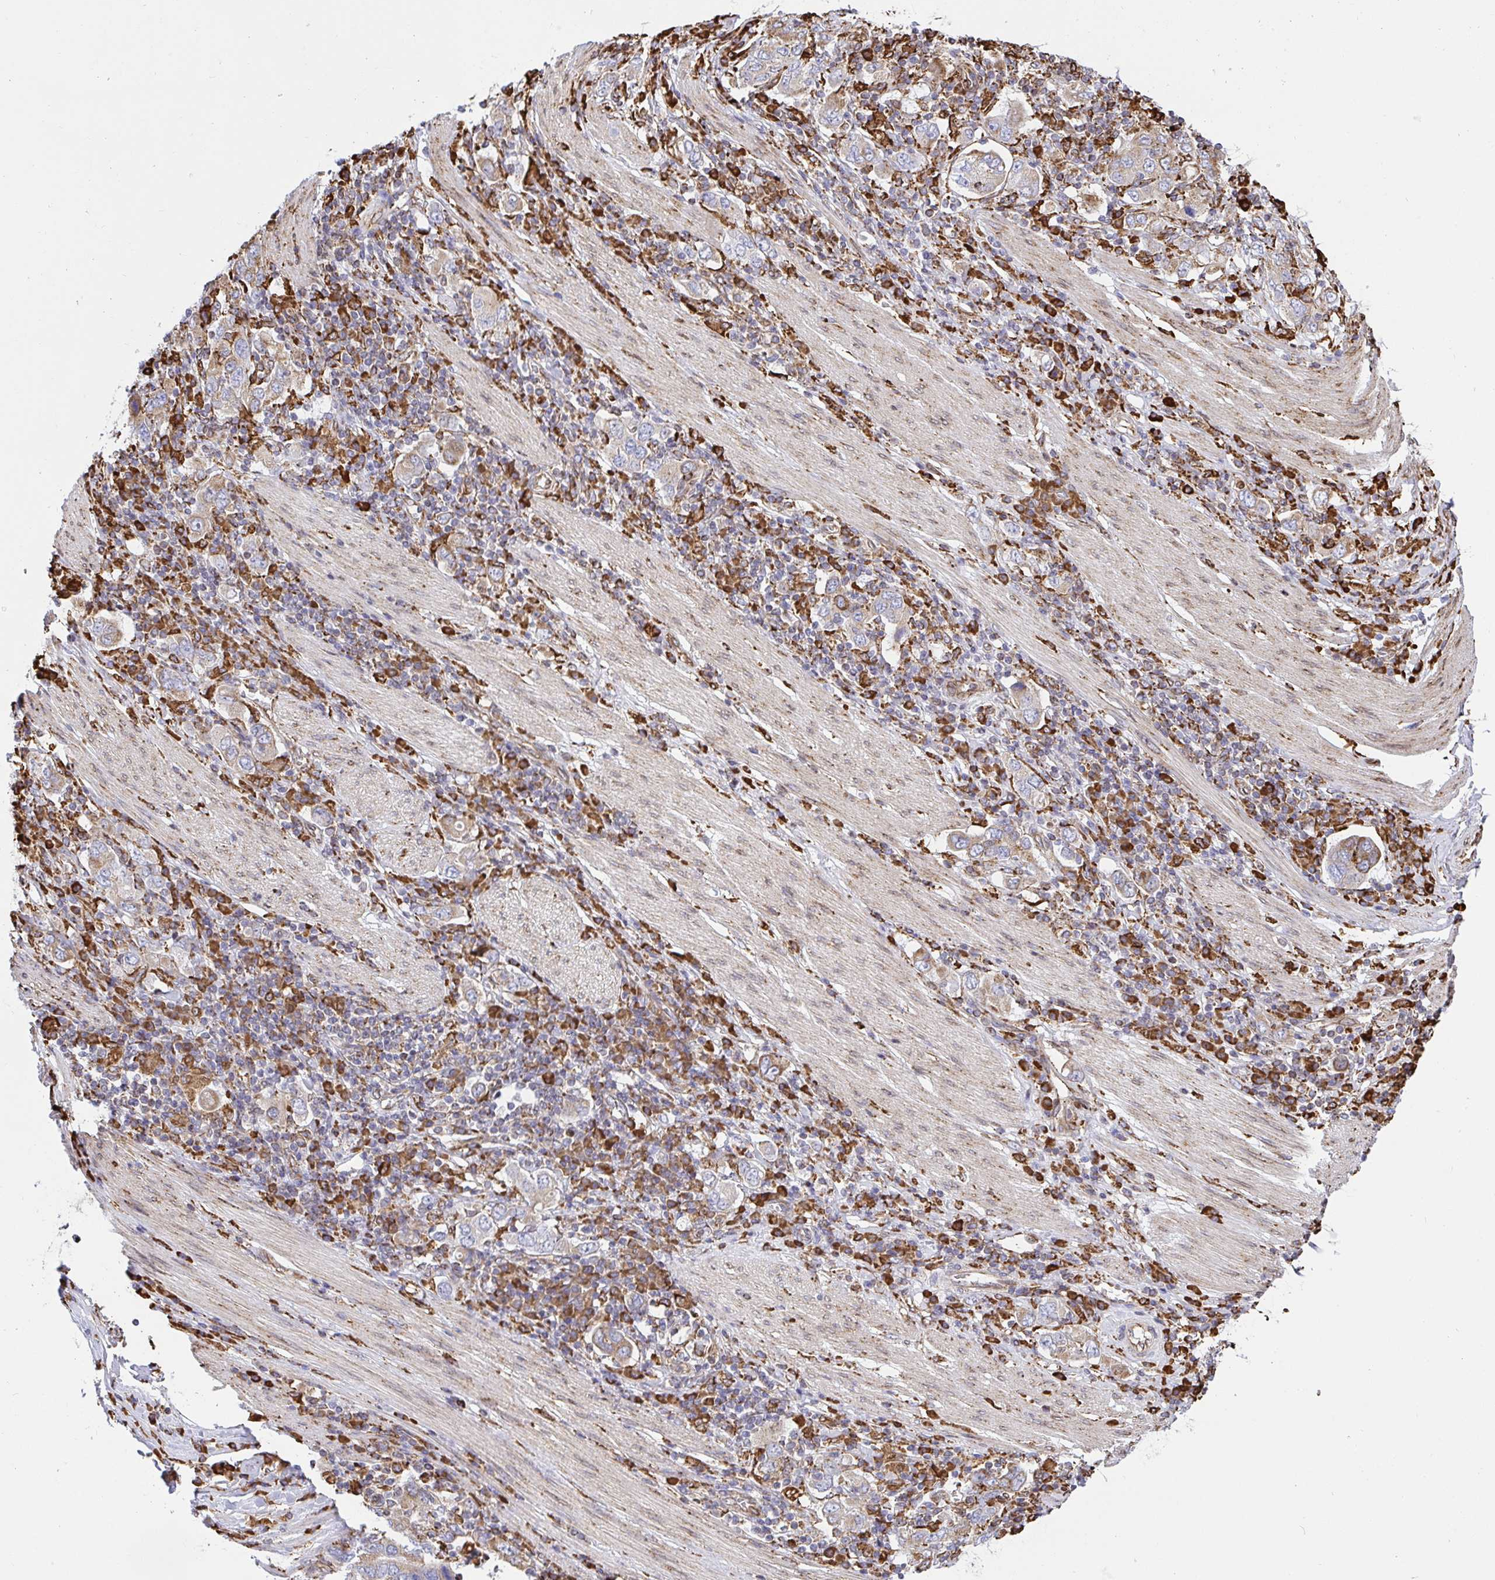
{"staining": {"intensity": "weak", "quantity": "<25%", "location": "cytoplasmic/membranous"}, "tissue": "stomach cancer", "cell_type": "Tumor cells", "image_type": "cancer", "snomed": [{"axis": "morphology", "description": "Adenocarcinoma, NOS"}, {"axis": "topography", "description": "Stomach, upper"}, {"axis": "topography", "description": "Stomach"}], "caption": "Tumor cells show no significant protein positivity in stomach cancer. The staining was performed using DAB to visualize the protein expression in brown, while the nuclei were stained in blue with hematoxylin (Magnification: 20x).", "gene": "CLGN", "patient": {"sex": "male", "age": 62}}